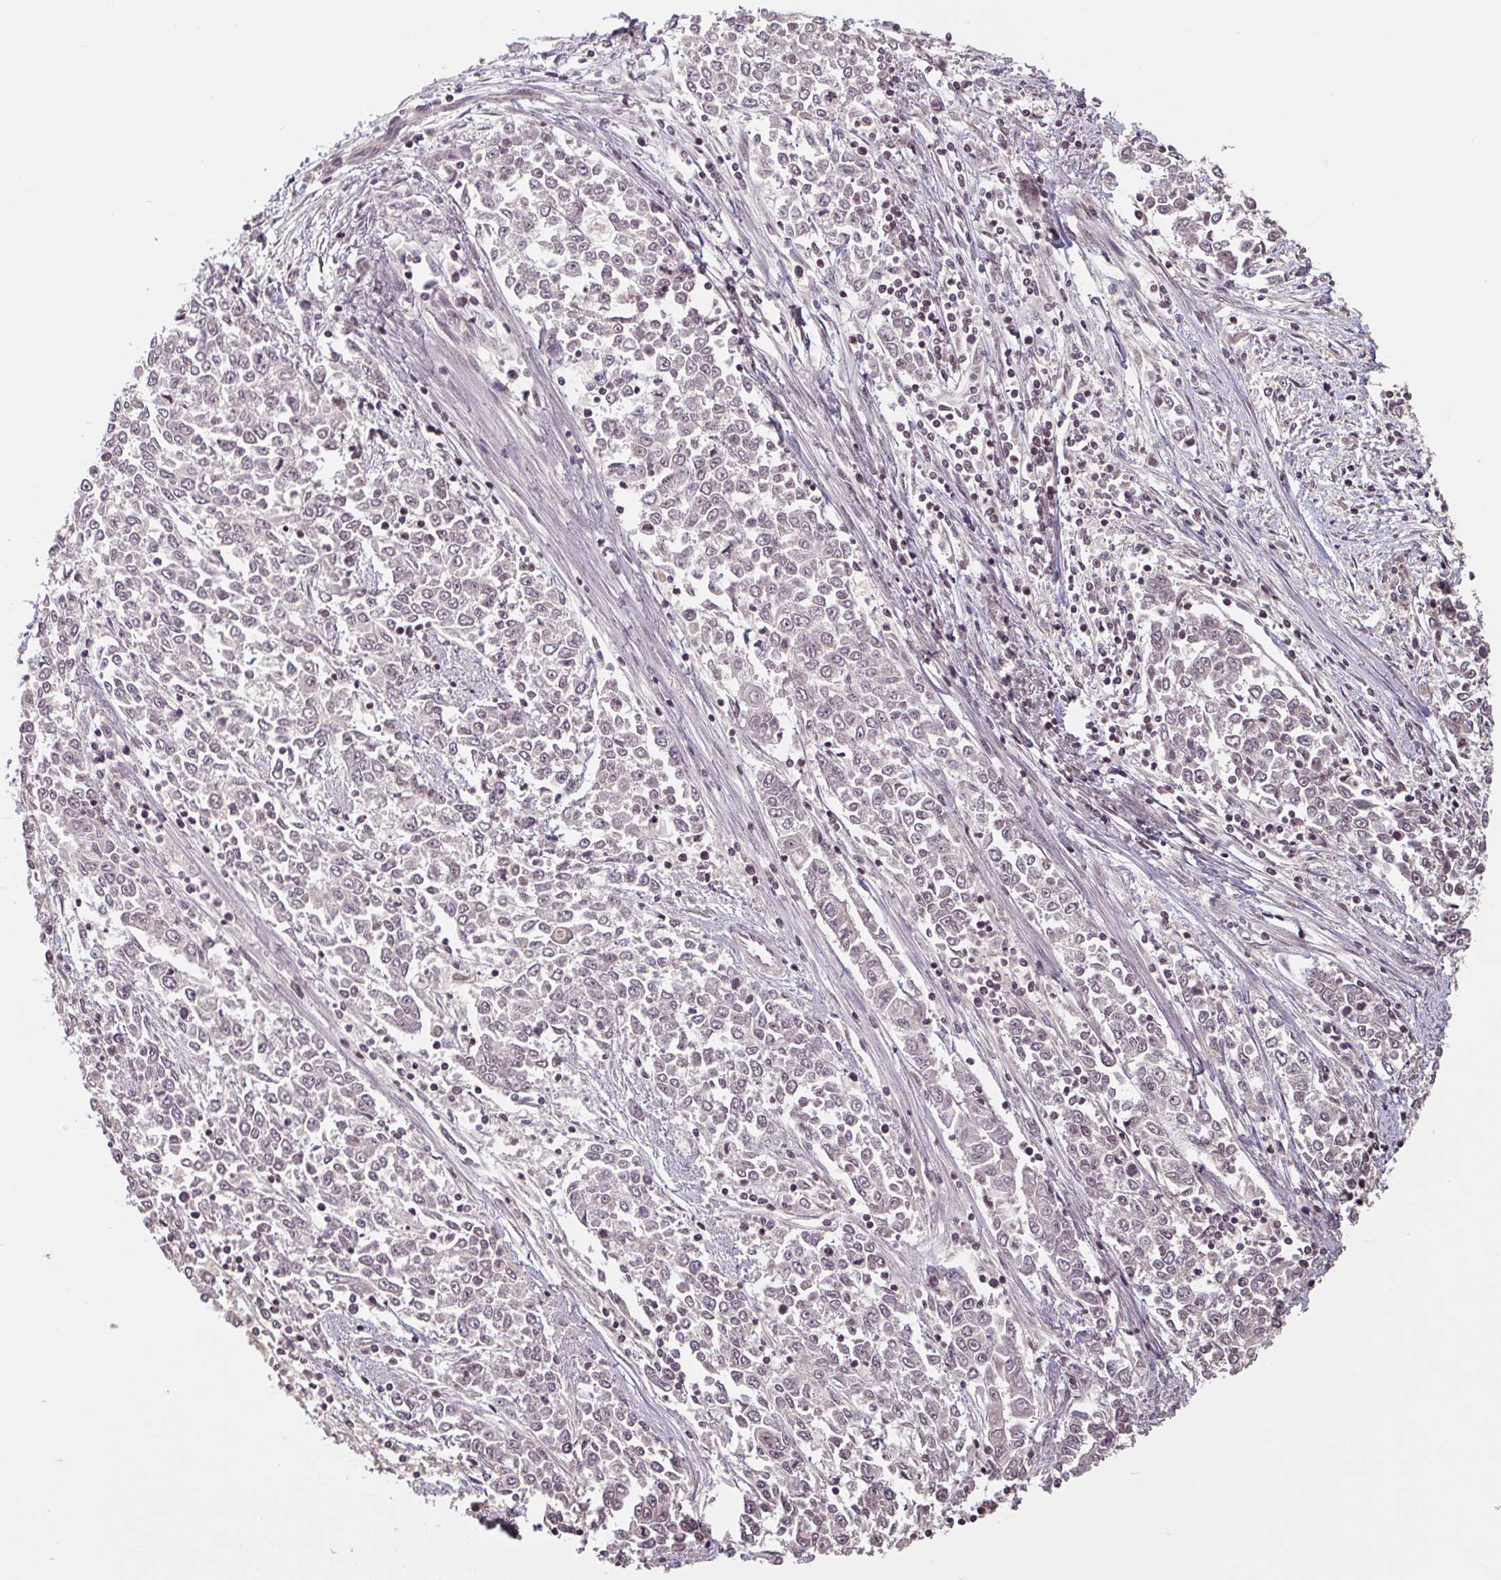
{"staining": {"intensity": "weak", "quantity": "<25%", "location": "nuclear"}, "tissue": "endometrial cancer", "cell_type": "Tumor cells", "image_type": "cancer", "snomed": [{"axis": "morphology", "description": "Adenocarcinoma, NOS"}, {"axis": "topography", "description": "Endometrium"}], "caption": "The photomicrograph demonstrates no significant positivity in tumor cells of endometrial cancer (adenocarcinoma).", "gene": "DR1", "patient": {"sex": "female", "age": 50}}